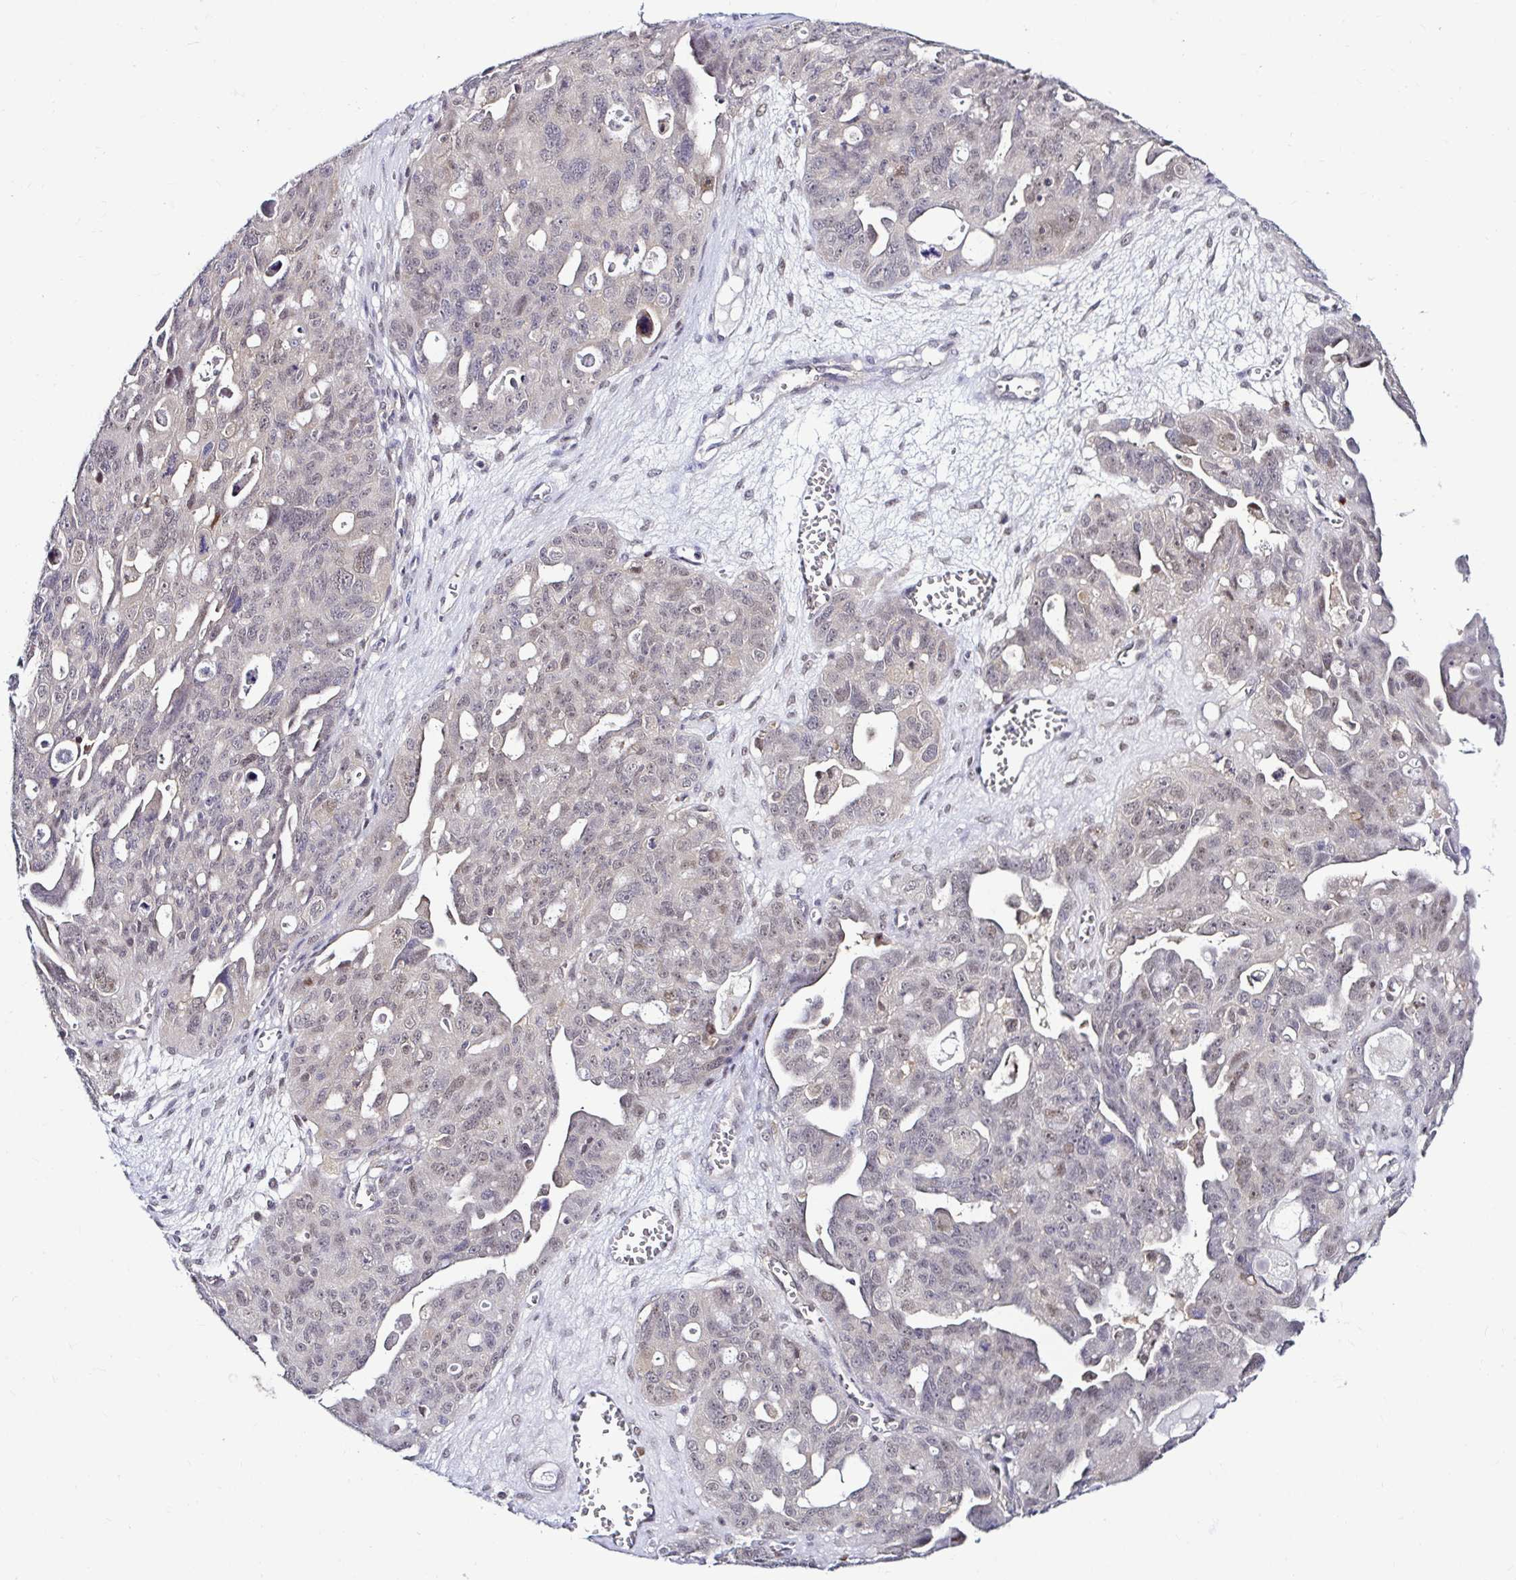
{"staining": {"intensity": "weak", "quantity": "25%-75%", "location": "nuclear"}, "tissue": "ovarian cancer", "cell_type": "Tumor cells", "image_type": "cancer", "snomed": [{"axis": "morphology", "description": "Carcinoma, endometroid"}, {"axis": "topography", "description": "Ovary"}], "caption": "High-power microscopy captured an immunohistochemistry image of ovarian cancer, revealing weak nuclear expression in approximately 25%-75% of tumor cells.", "gene": "PSMD3", "patient": {"sex": "female", "age": 70}}